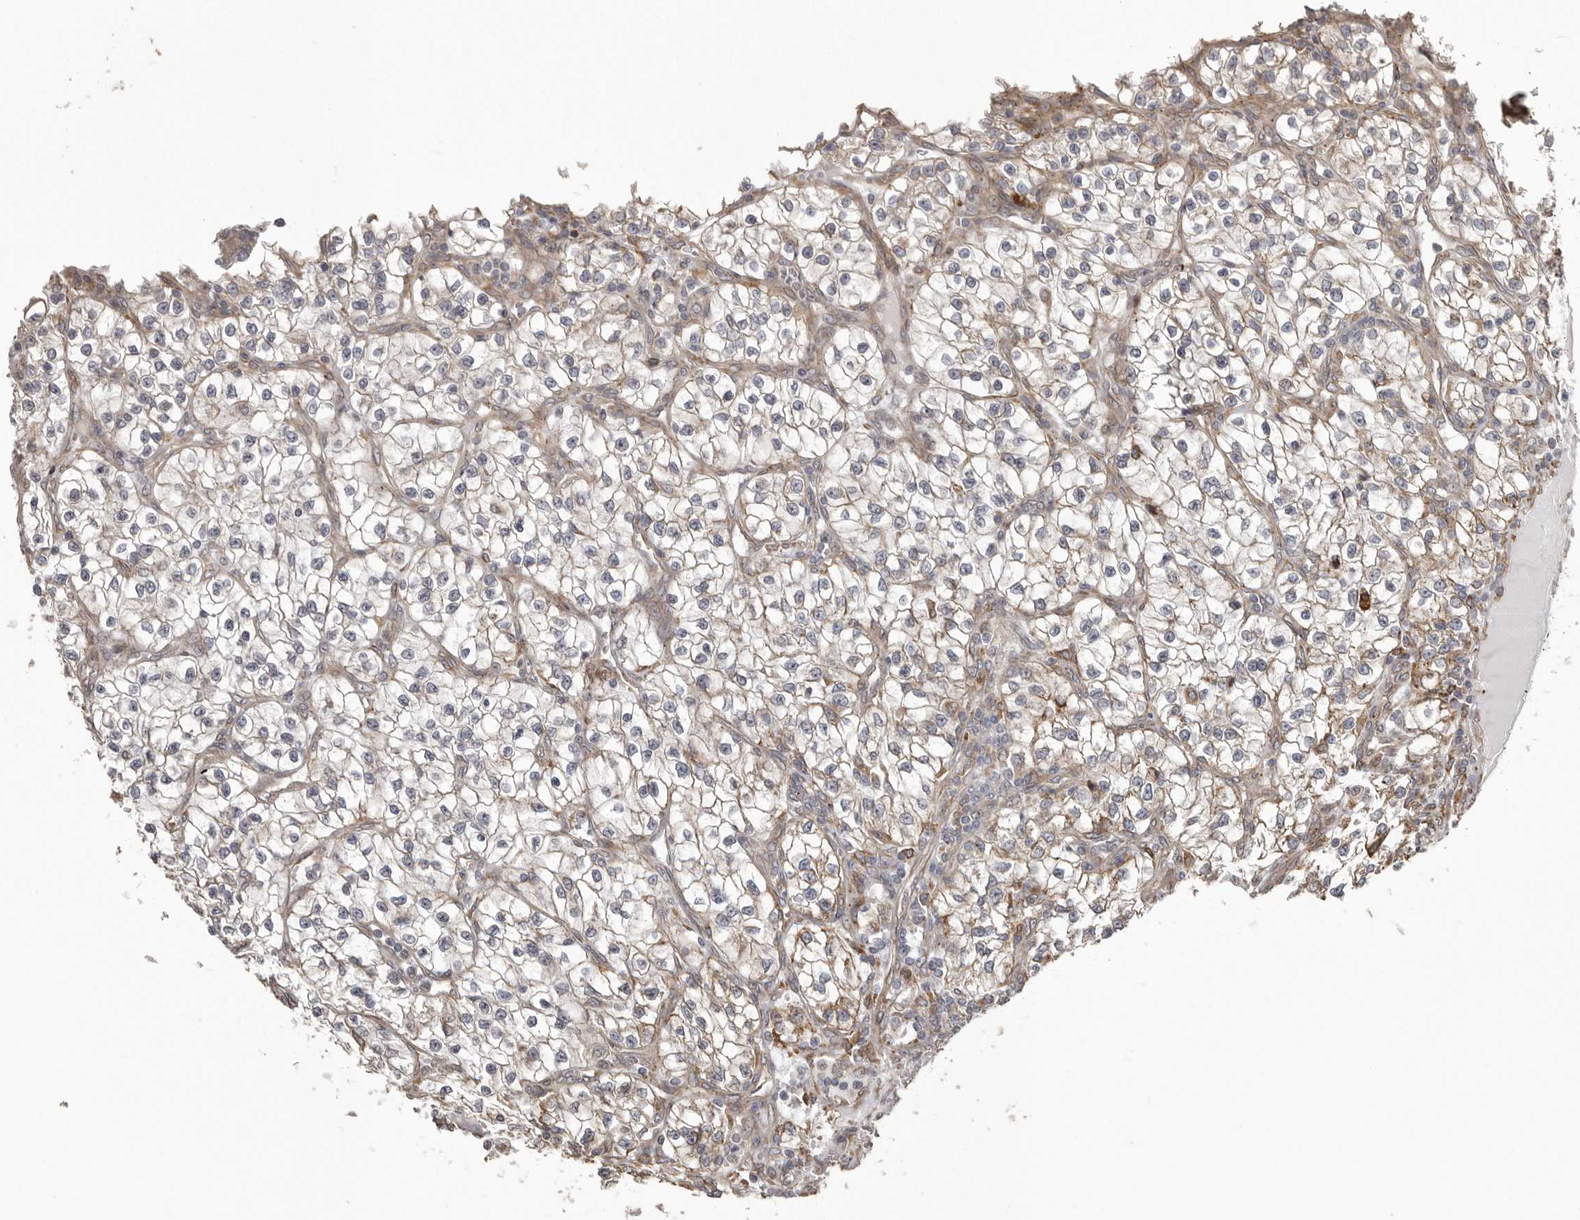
{"staining": {"intensity": "weak", "quantity": "<25%", "location": "cytoplasmic/membranous"}, "tissue": "renal cancer", "cell_type": "Tumor cells", "image_type": "cancer", "snomed": [{"axis": "morphology", "description": "Adenocarcinoma, NOS"}, {"axis": "topography", "description": "Kidney"}], "caption": "A high-resolution image shows immunohistochemistry (IHC) staining of renal cancer (adenocarcinoma), which shows no significant expression in tumor cells. (DAB (3,3'-diaminobenzidine) immunohistochemistry visualized using brightfield microscopy, high magnification).", "gene": "NUP43", "patient": {"sex": "female", "age": 57}}